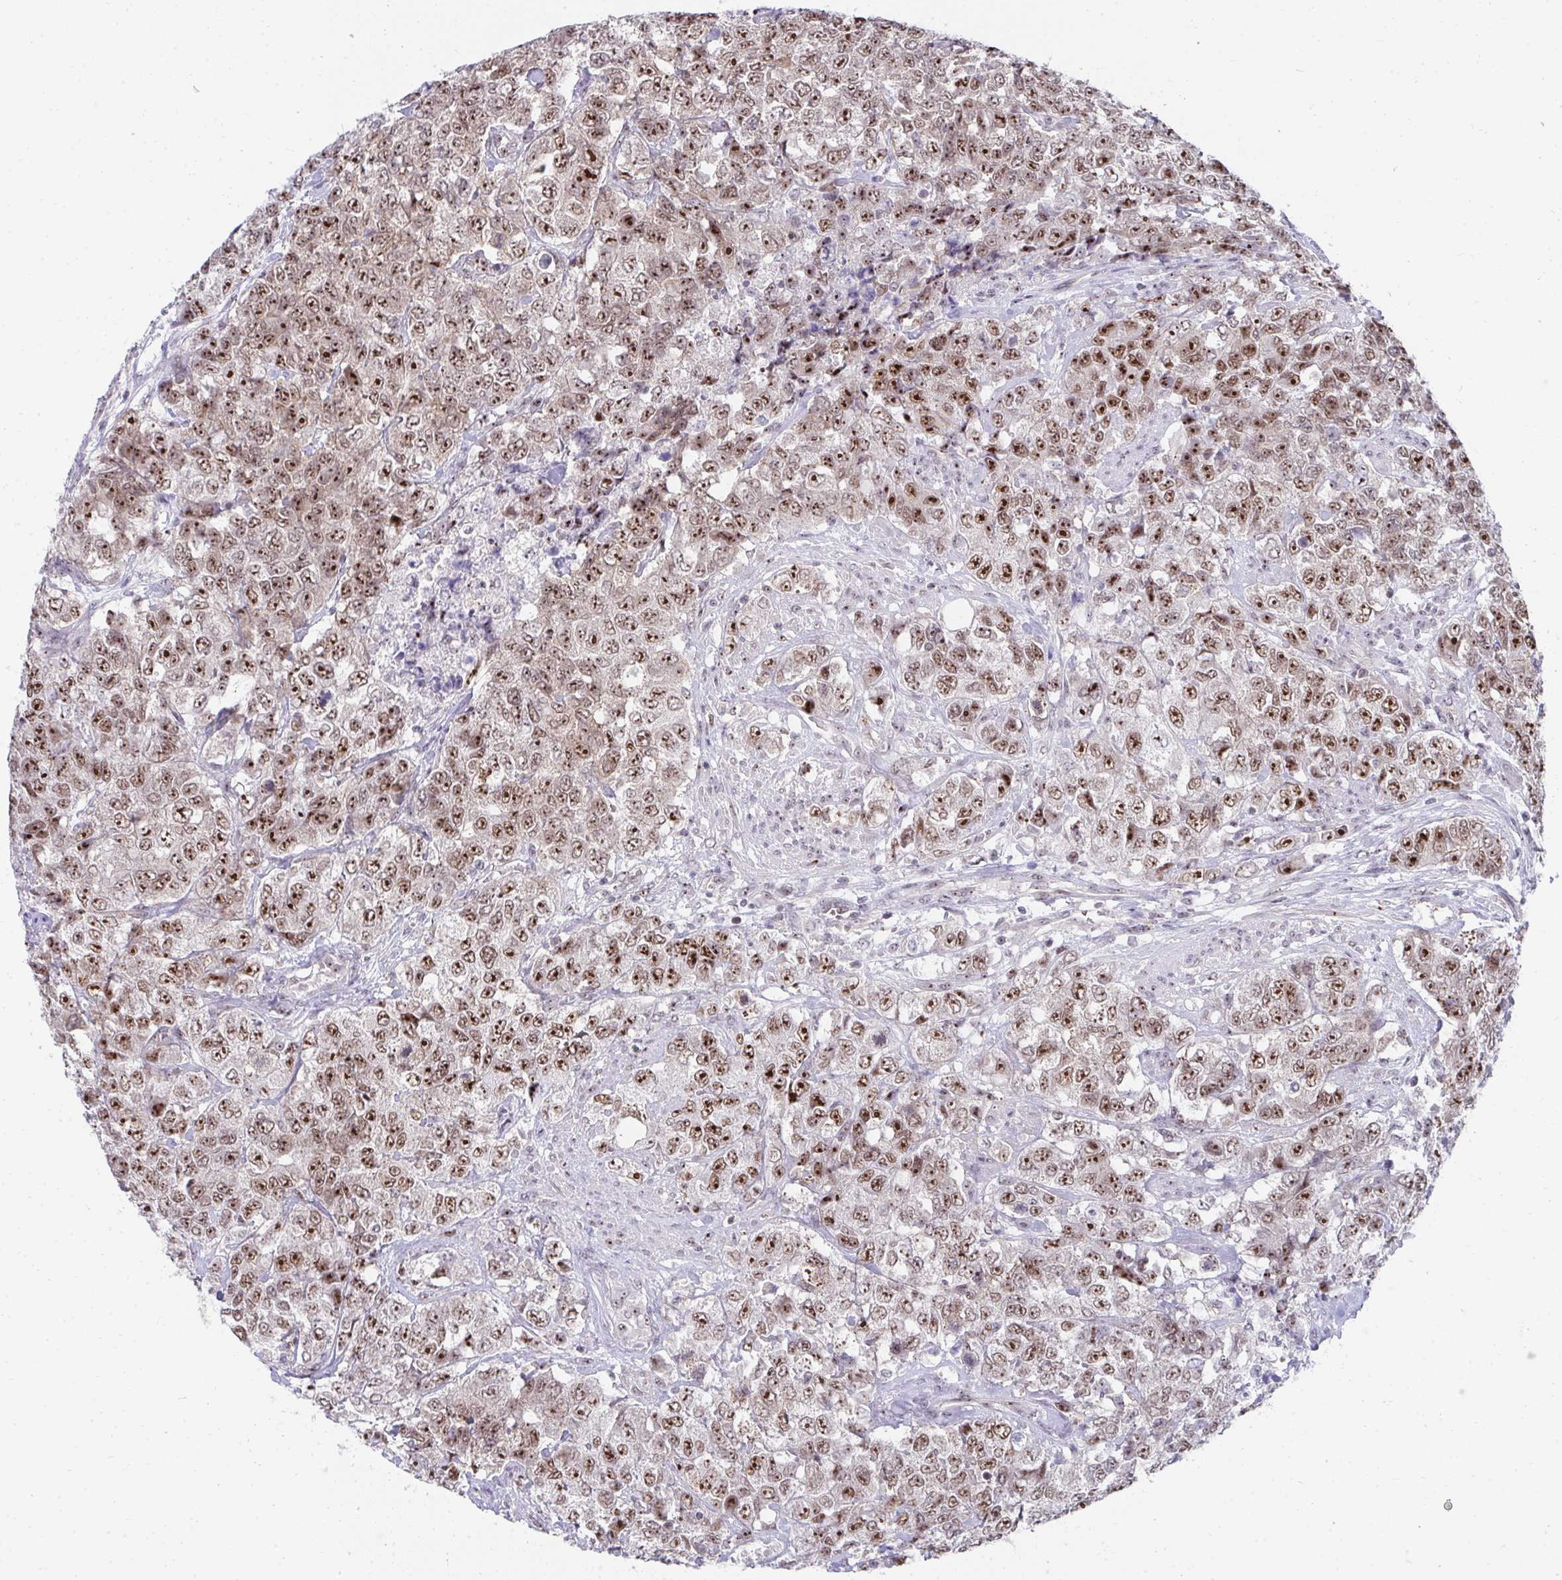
{"staining": {"intensity": "strong", "quantity": ">75%", "location": "nuclear"}, "tissue": "urothelial cancer", "cell_type": "Tumor cells", "image_type": "cancer", "snomed": [{"axis": "morphology", "description": "Urothelial carcinoma, High grade"}, {"axis": "topography", "description": "Urinary bladder"}], "caption": "This is an image of immunohistochemistry (IHC) staining of urothelial carcinoma (high-grade), which shows strong positivity in the nuclear of tumor cells.", "gene": "HIRA", "patient": {"sex": "female", "age": 78}}